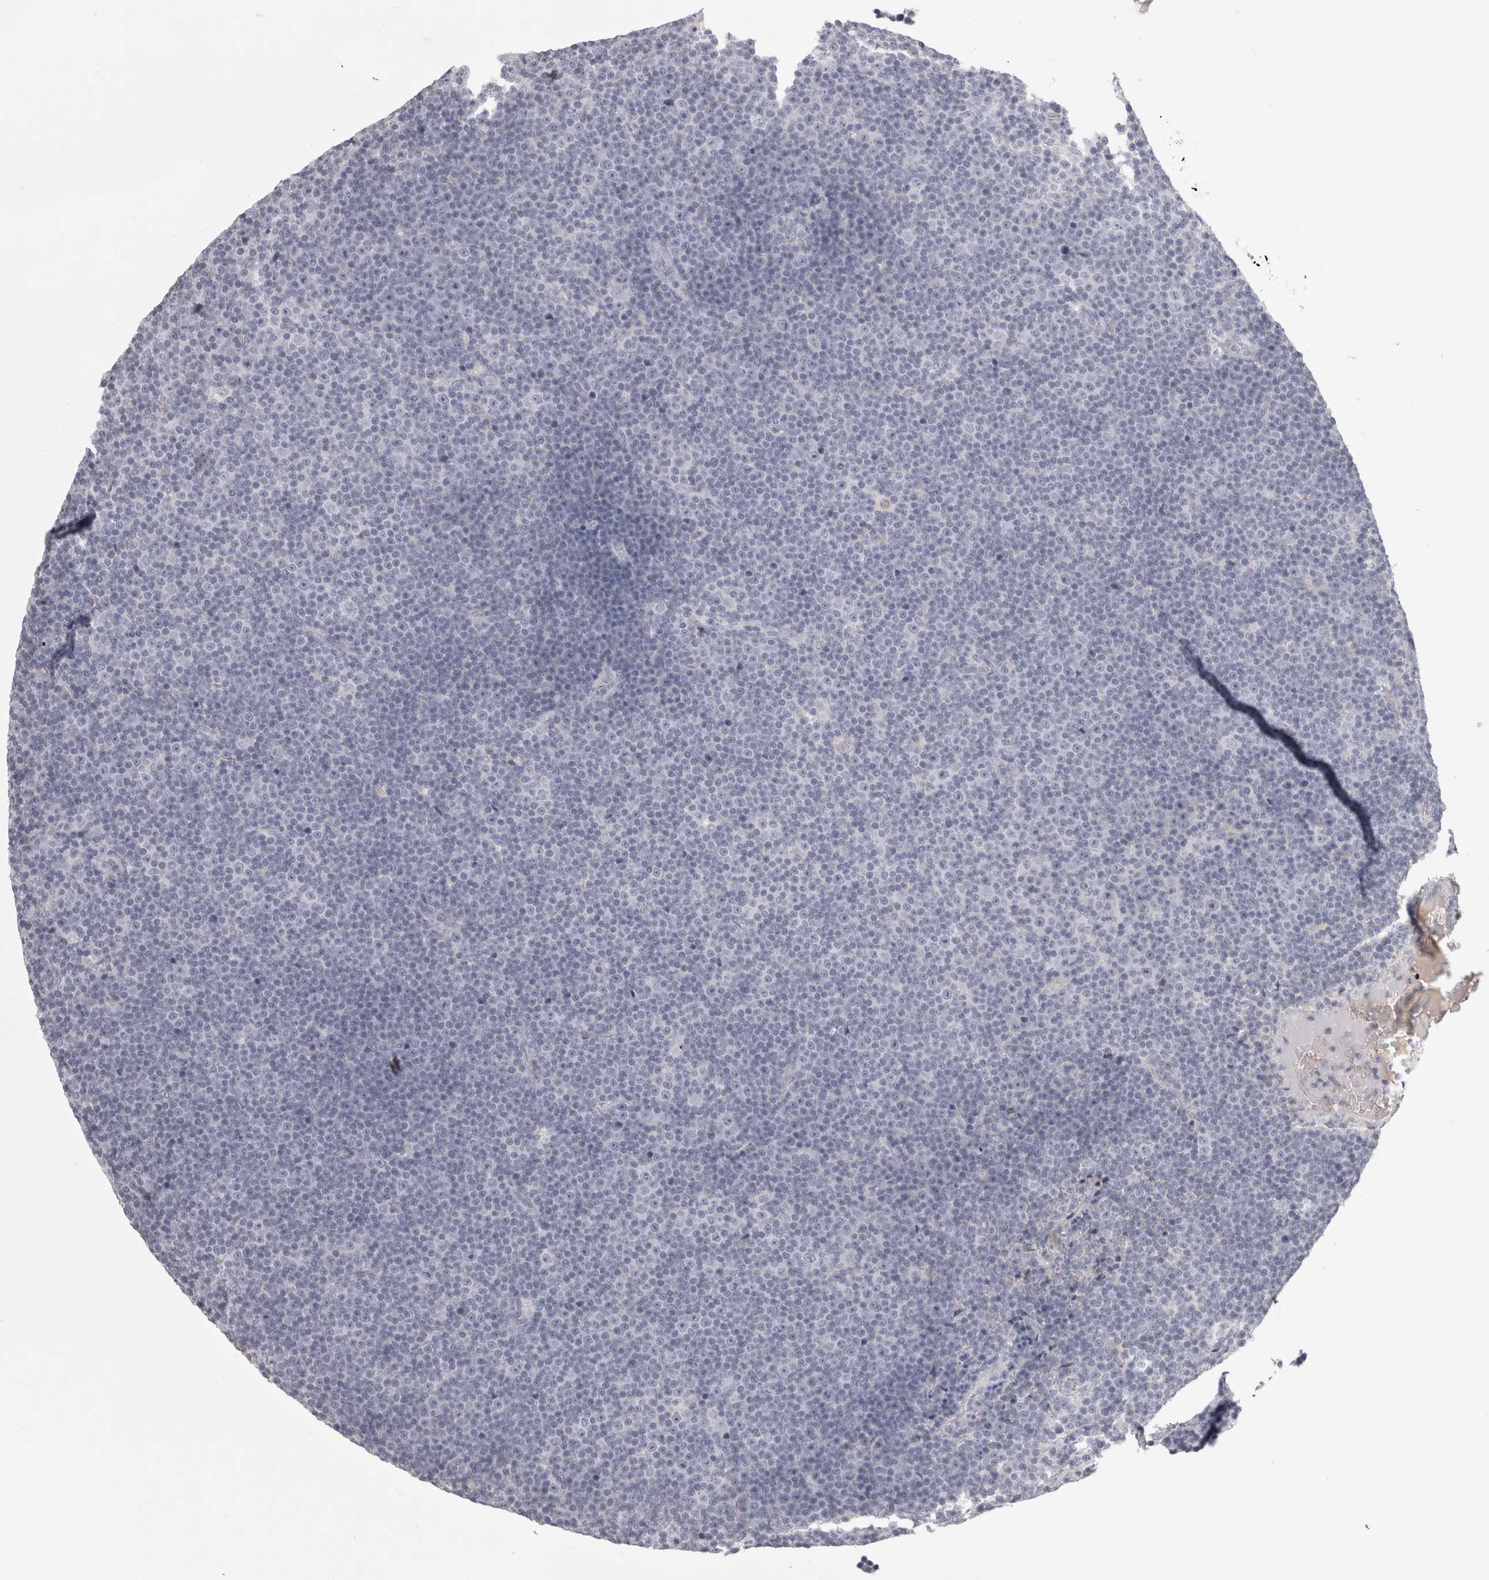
{"staining": {"intensity": "negative", "quantity": "none", "location": "none"}, "tissue": "lymphoma", "cell_type": "Tumor cells", "image_type": "cancer", "snomed": [{"axis": "morphology", "description": "Malignant lymphoma, non-Hodgkin's type, Low grade"}, {"axis": "topography", "description": "Lymph node"}], "caption": "DAB (3,3'-diaminobenzidine) immunohistochemical staining of human low-grade malignant lymphoma, non-Hodgkin's type displays no significant positivity in tumor cells.", "gene": "SAA4", "patient": {"sex": "female", "age": 67}}